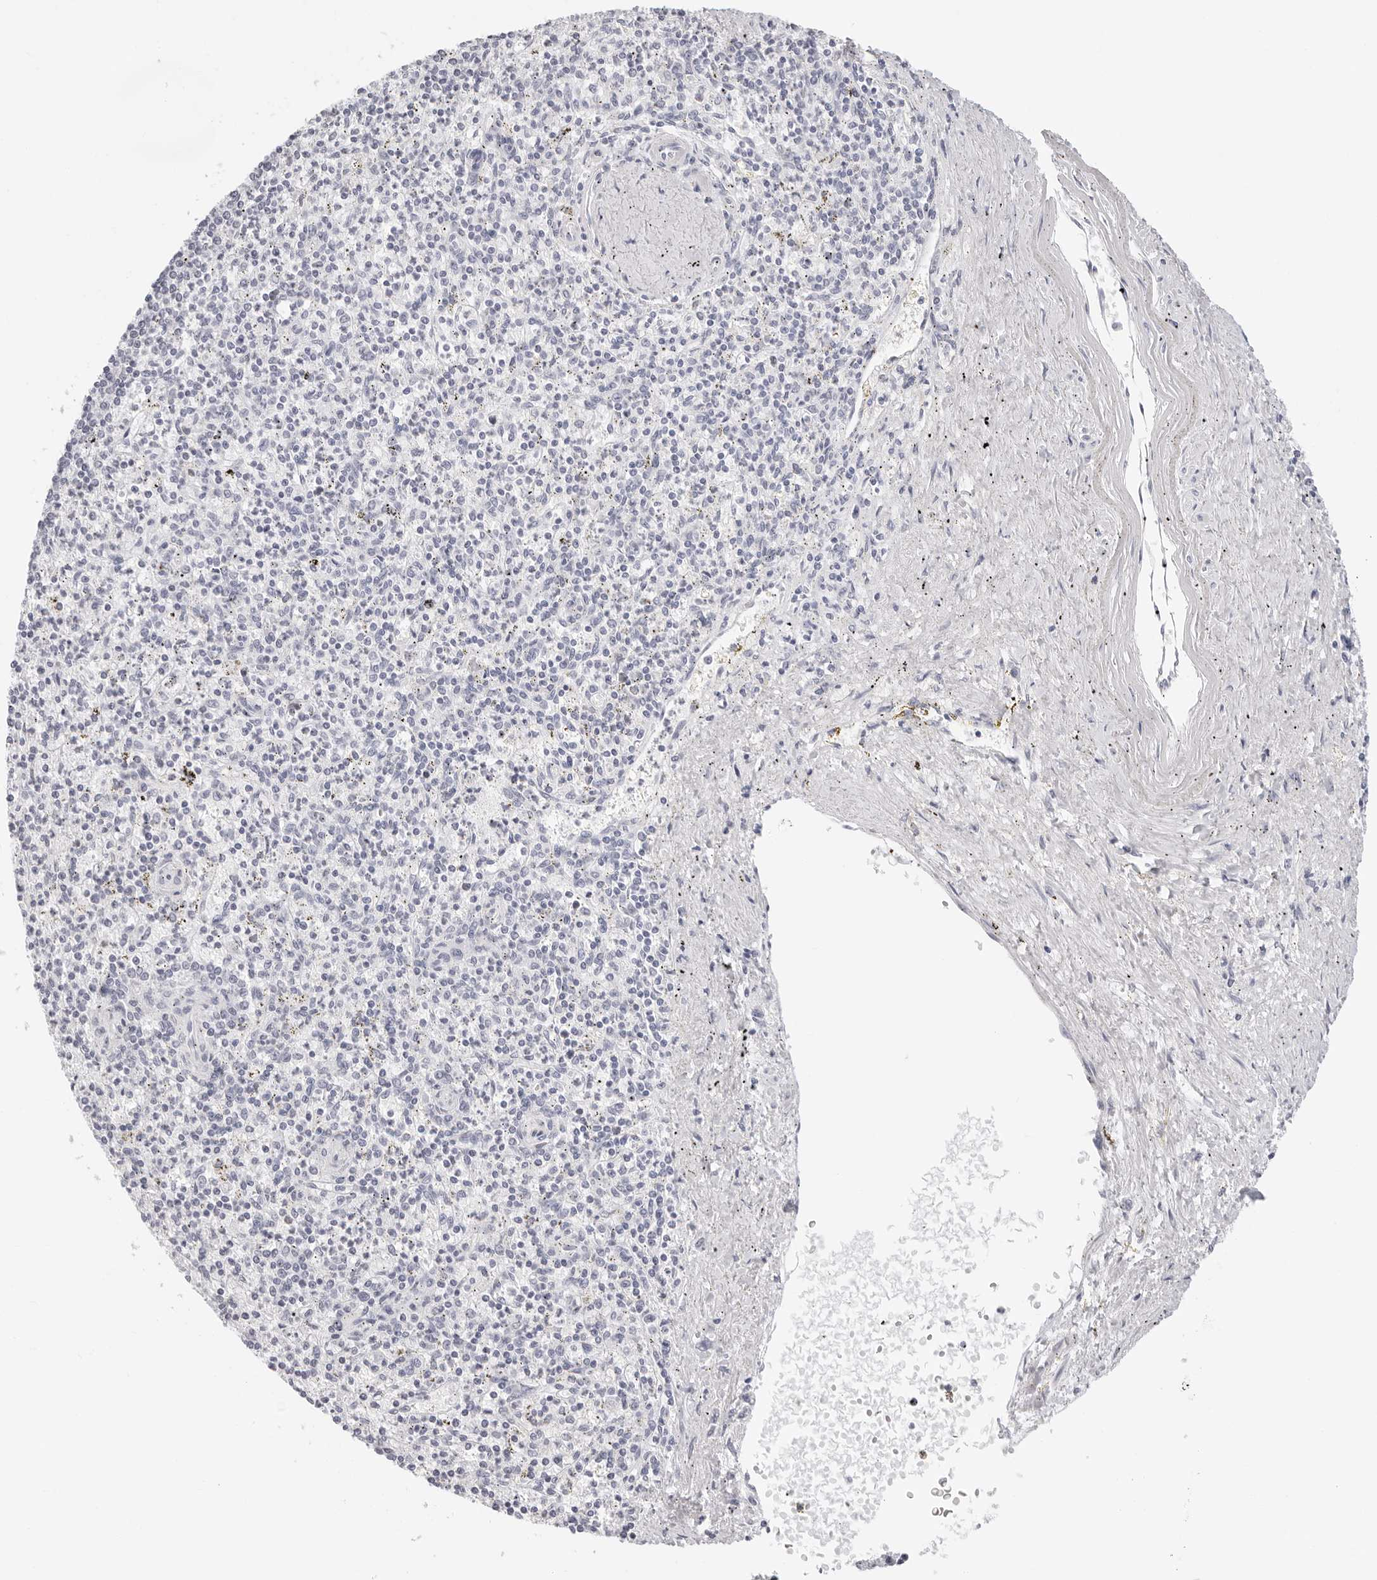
{"staining": {"intensity": "negative", "quantity": "none", "location": "none"}, "tissue": "spleen", "cell_type": "Cells in red pulp", "image_type": "normal", "snomed": [{"axis": "morphology", "description": "Normal tissue, NOS"}, {"axis": "topography", "description": "Spleen"}], "caption": "An immunohistochemistry photomicrograph of benign spleen is shown. There is no staining in cells in red pulp of spleen. (DAB IHC visualized using brightfield microscopy, high magnification).", "gene": "AGMAT", "patient": {"sex": "male", "age": 72}}